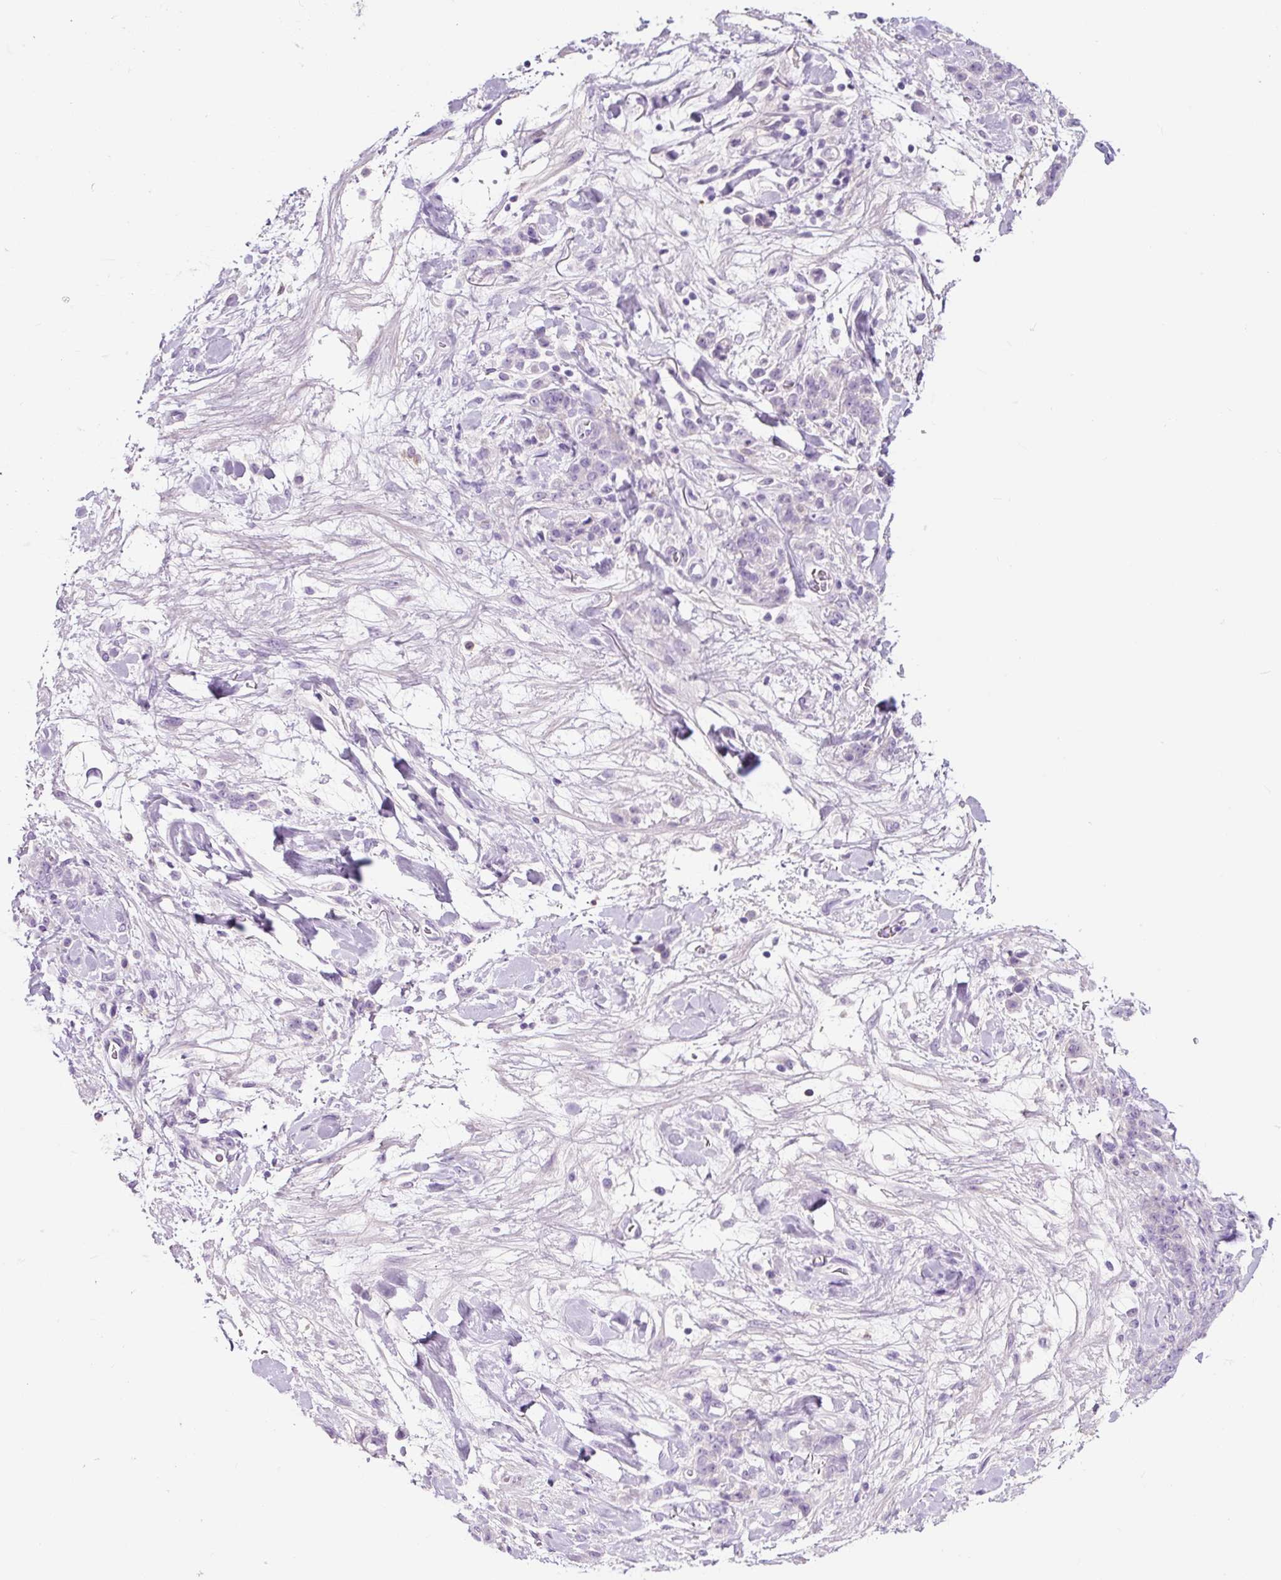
{"staining": {"intensity": "negative", "quantity": "none", "location": "none"}, "tissue": "stomach cancer", "cell_type": "Tumor cells", "image_type": "cancer", "snomed": [{"axis": "morphology", "description": "Normal tissue, NOS"}, {"axis": "morphology", "description": "Adenocarcinoma, NOS"}, {"axis": "topography", "description": "Stomach"}], "caption": "Immunohistochemical staining of stomach cancer exhibits no significant positivity in tumor cells.", "gene": "RNF212B", "patient": {"sex": "male", "age": 82}}